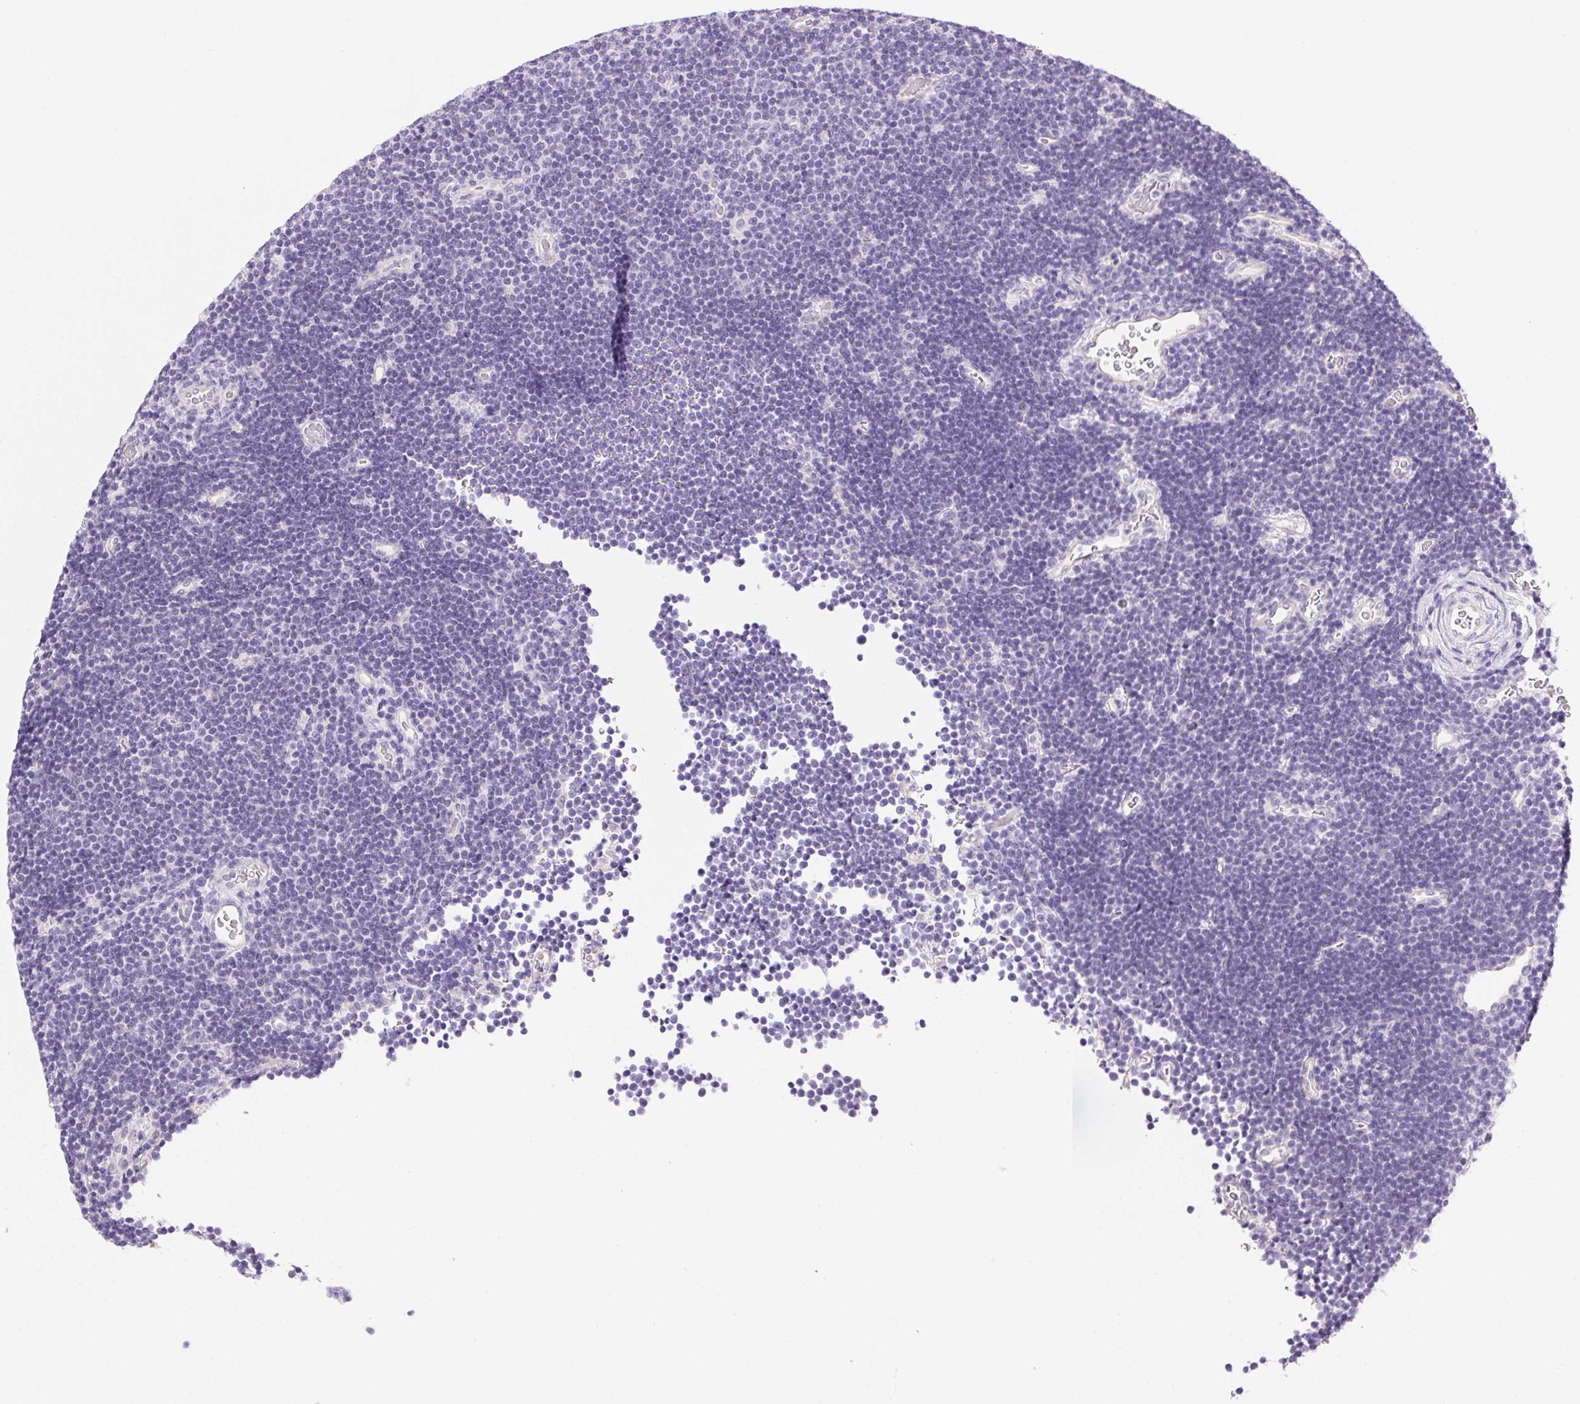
{"staining": {"intensity": "negative", "quantity": "none", "location": "none"}, "tissue": "lymphoma", "cell_type": "Tumor cells", "image_type": "cancer", "snomed": [{"axis": "morphology", "description": "Malignant lymphoma, non-Hodgkin's type, Low grade"}, {"axis": "topography", "description": "Brain"}], "caption": "Tumor cells are negative for brown protein staining in lymphoma.", "gene": "PRSS3", "patient": {"sex": "female", "age": 66}}